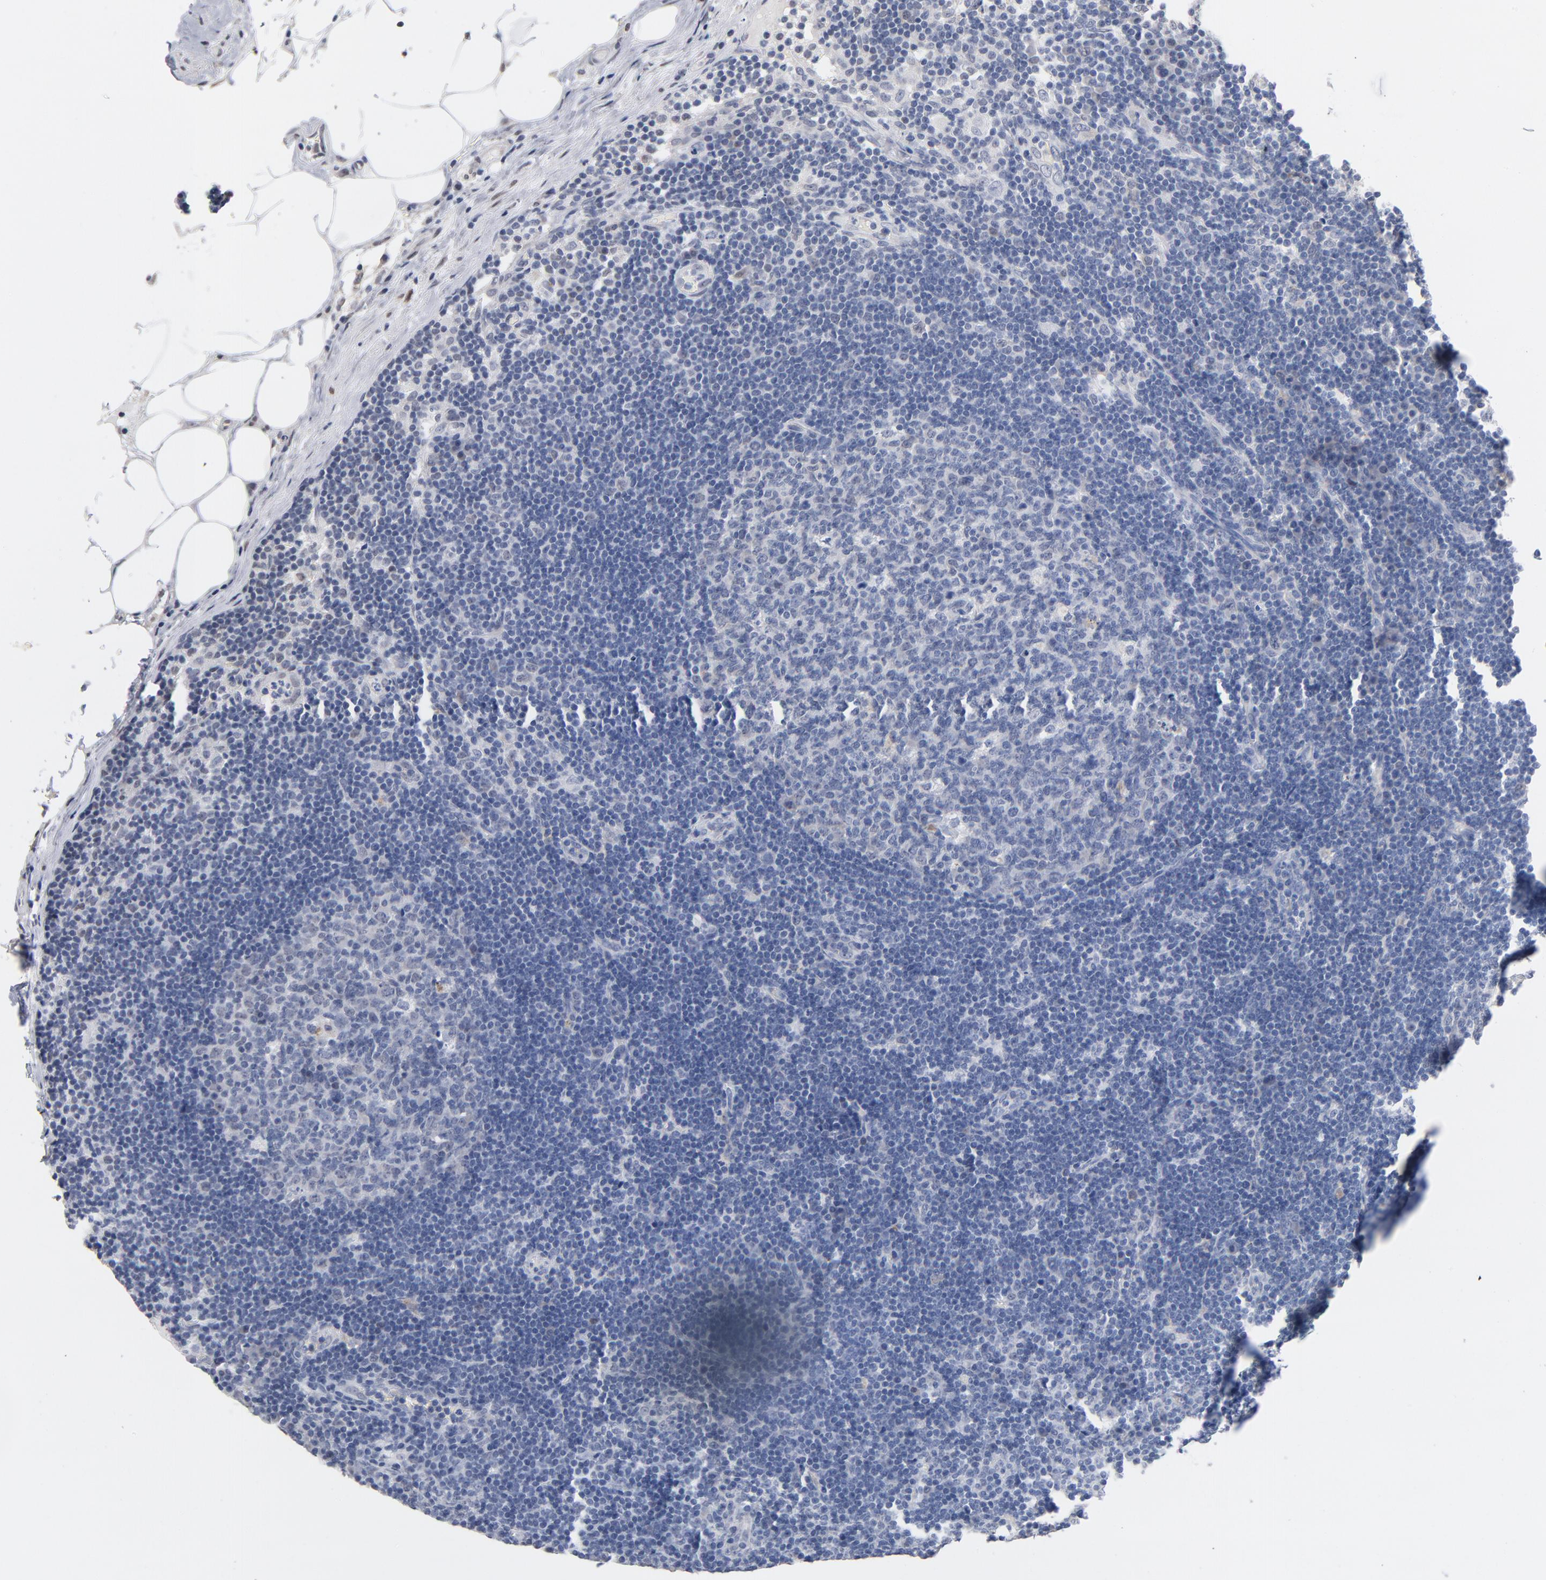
{"staining": {"intensity": "negative", "quantity": "none", "location": "none"}, "tissue": "lymph node", "cell_type": "Germinal center cells", "image_type": "normal", "snomed": [{"axis": "morphology", "description": "Normal tissue, NOS"}, {"axis": "morphology", "description": "Squamous cell carcinoma, metastatic, NOS"}, {"axis": "topography", "description": "Lymph node"}], "caption": "This is an IHC image of benign human lymph node. There is no positivity in germinal center cells.", "gene": "RBM3", "patient": {"sex": "female", "age": 53}}